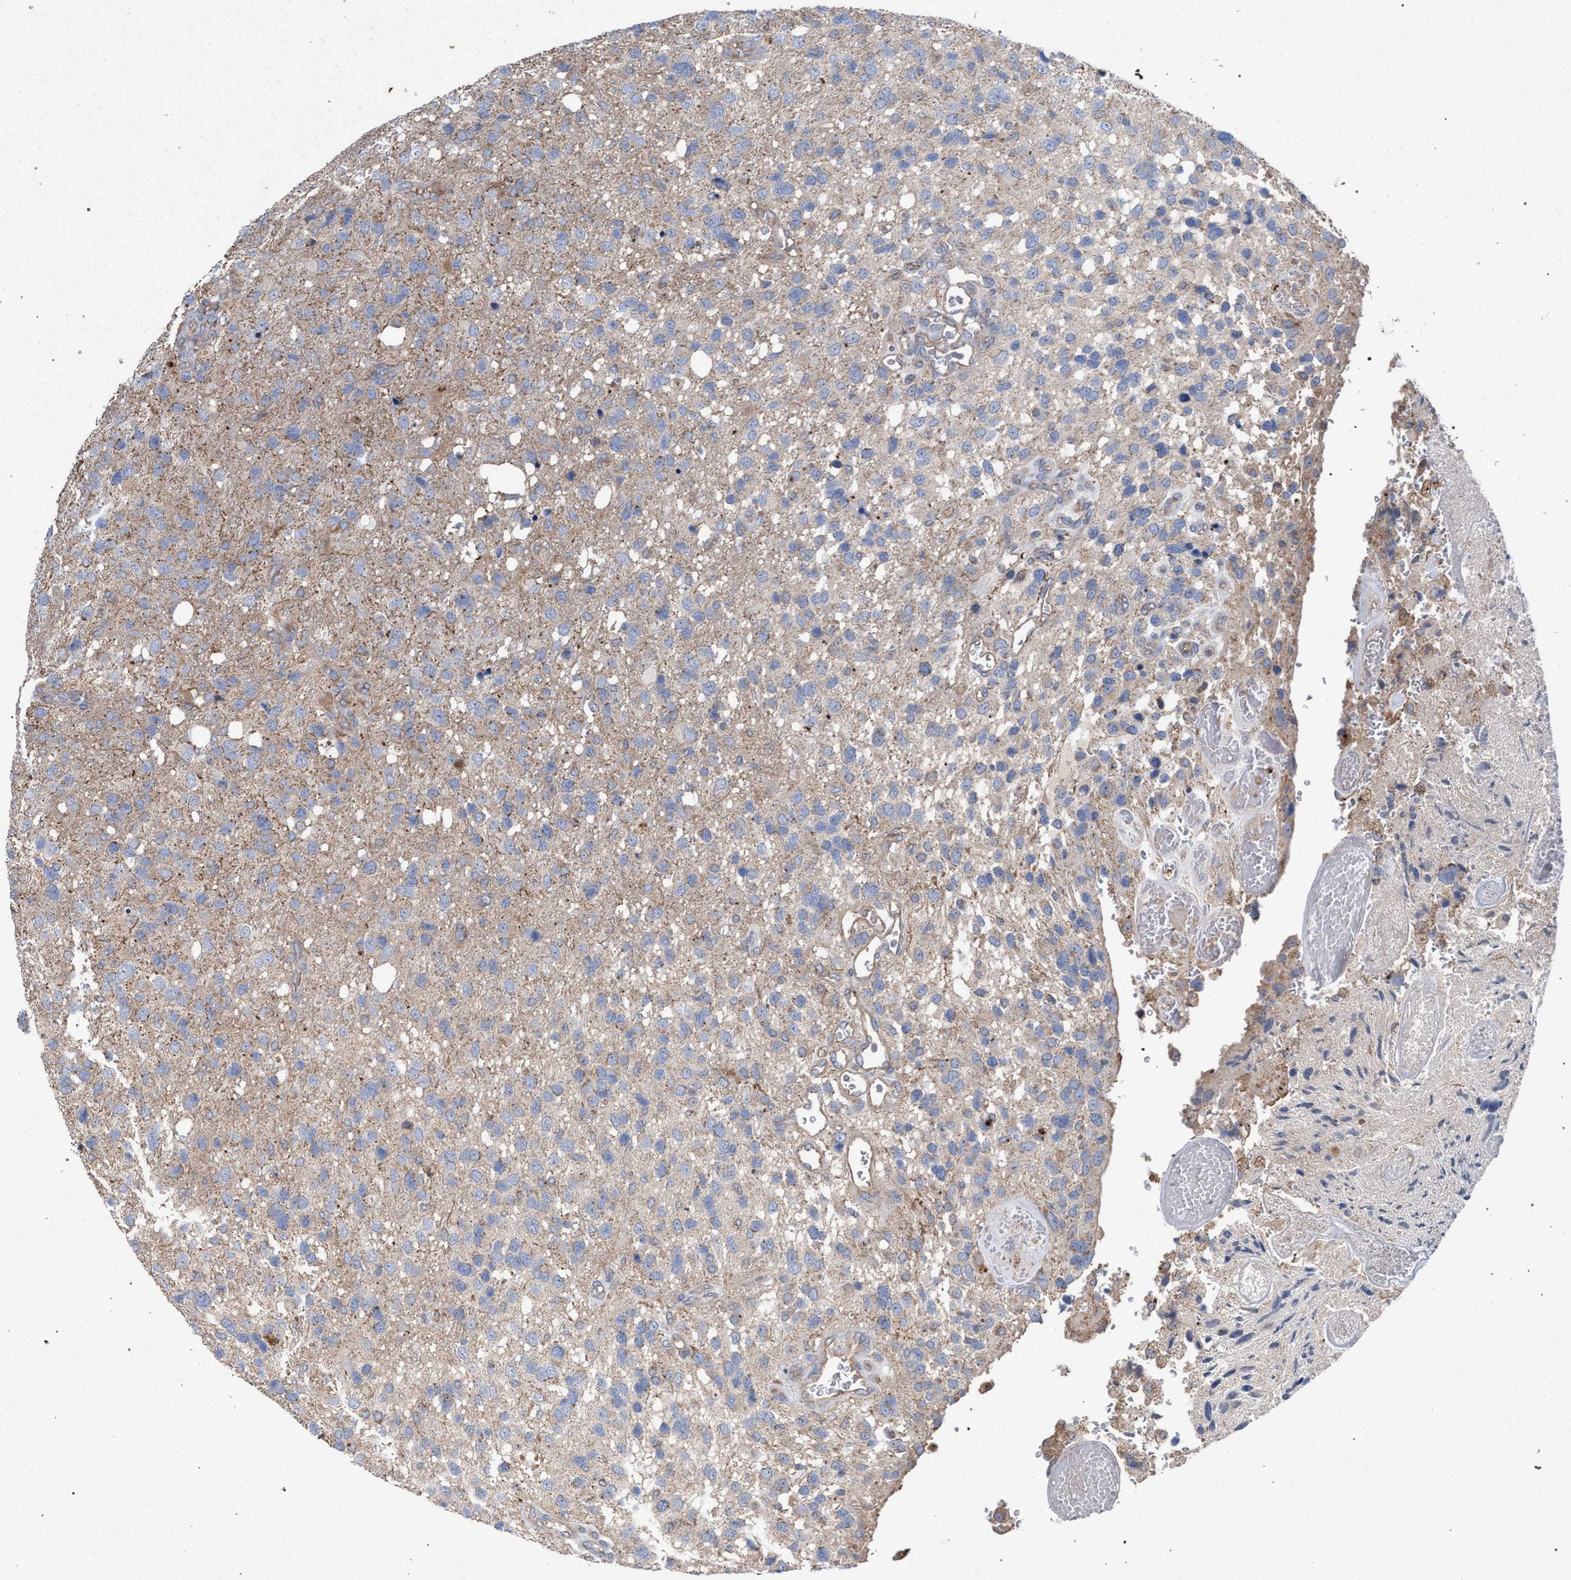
{"staining": {"intensity": "weak", "quantity": "<25%", "location": "cytoplasmic/membranous"}, "tissue": "glioma", "cell_type": "Tumor cells", "image_type": "cancer", "snomed": [{"axis": "morphology", "description": "Glioma, malignant, High grade"}, {"axis": "topography", "description": "Brain"}], "caption": "This is a image of immunohistochemistry staining of malignant high-grade glioma, which shows no staining in tumor cells.", "gene": "BCL2L12", "patient": {"sex": "female", "age": 58}}